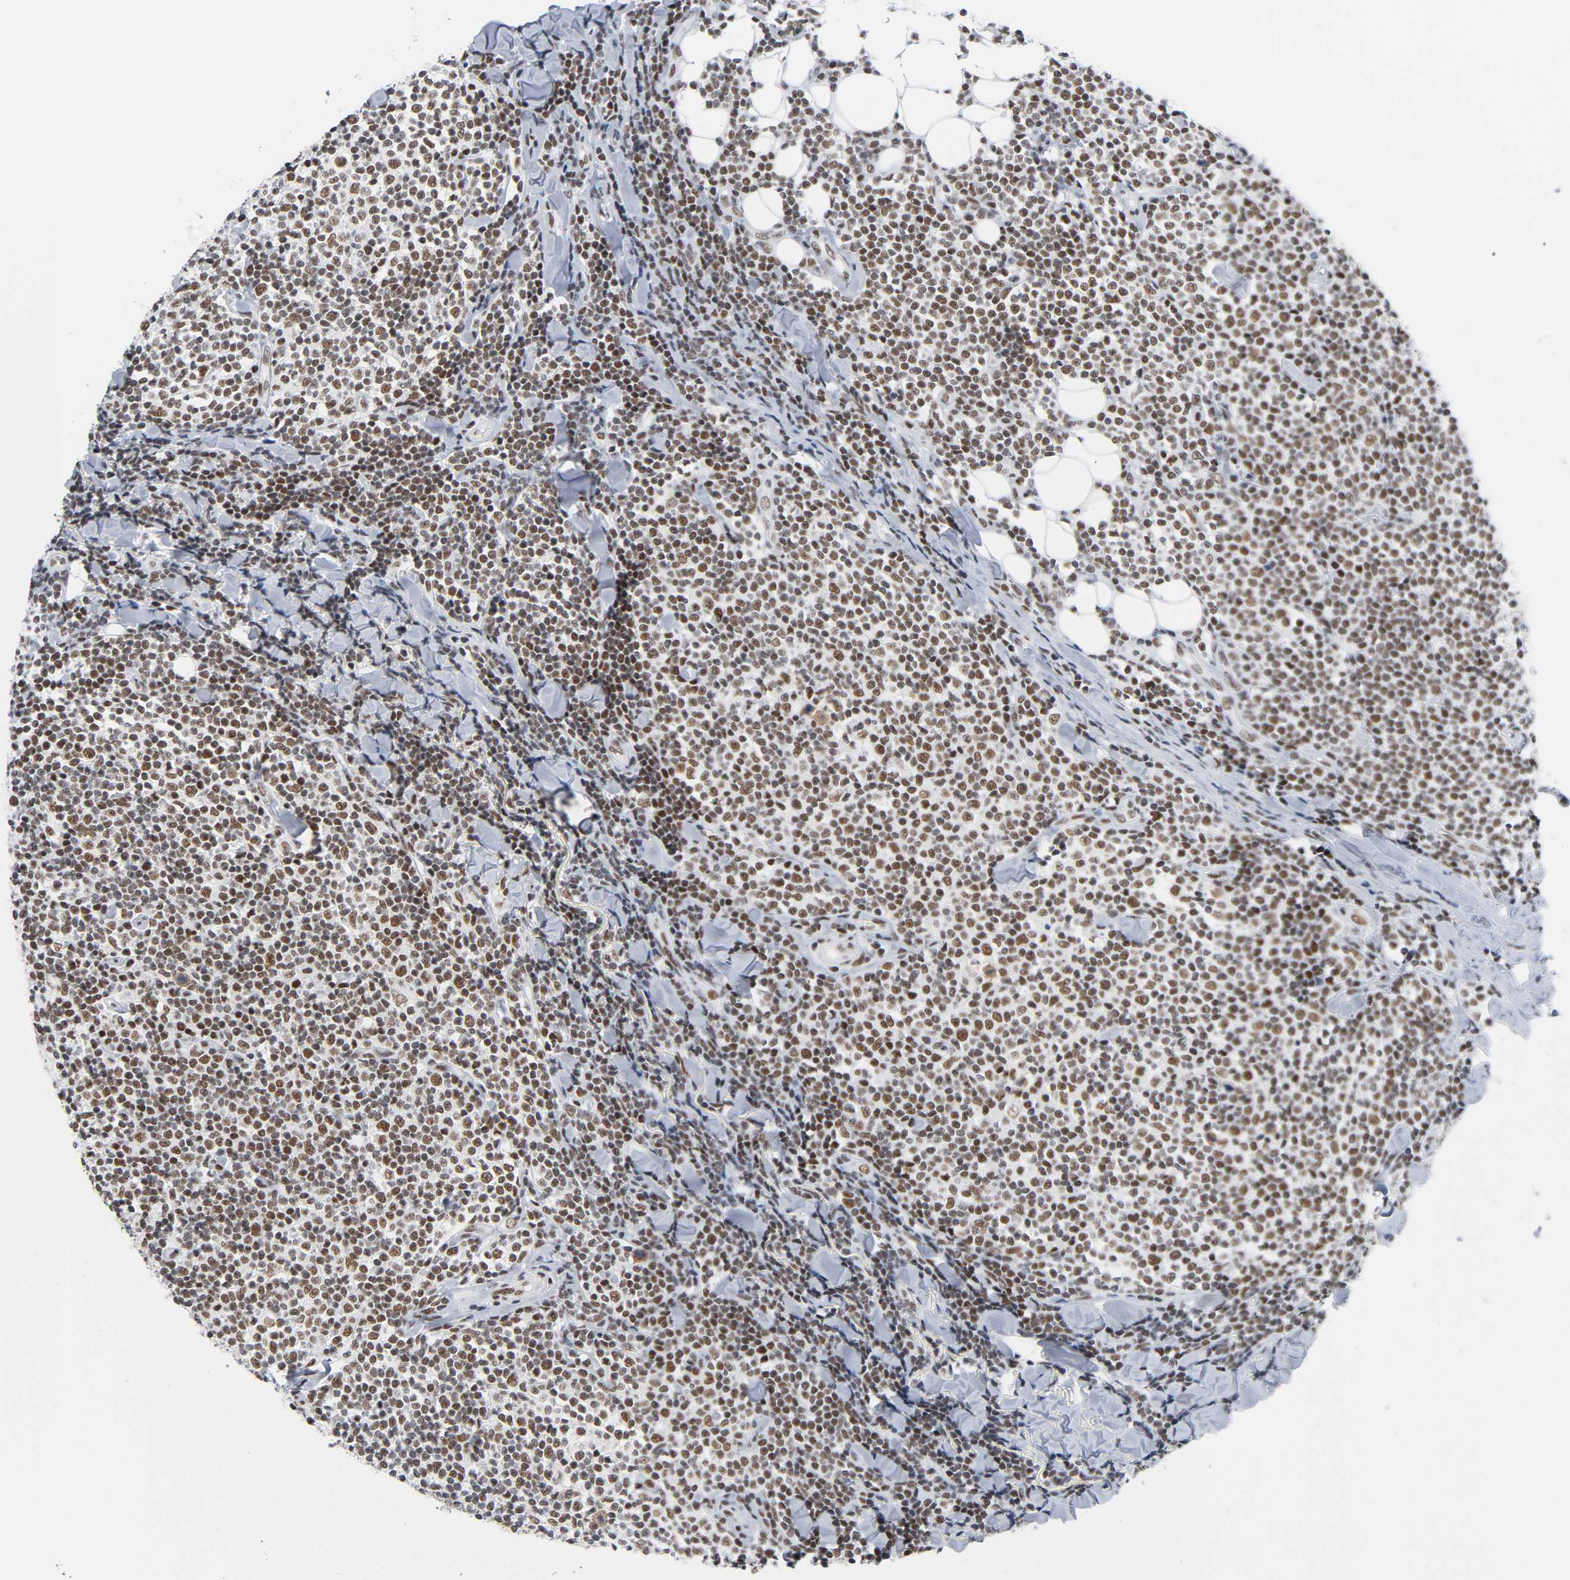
{"staining": {"intensity": "moderate", "quantity": ">75%", "location": "nuclear"}, "tissue": "lymphoma", "cell_type": "Tumor cells", "image_type": "cancer", "snomed": [{"axis": "morphology", "description": "Malignant lymphoma, non-Hodgkin's type, Low grade"}, {"axis": "topography", "description": "Soft tissue"}], "caption": "Immunohistochemistry image of neoplastic tissue: human lymphoma stained using immunohistochemistry shows medium levels of moderate protein expression localized specifically in the nuclear of tumor cells, appearing as a nuclear brown color.", "gene": "CSTF2", "patient": {"sex": "male", "age": 92}}